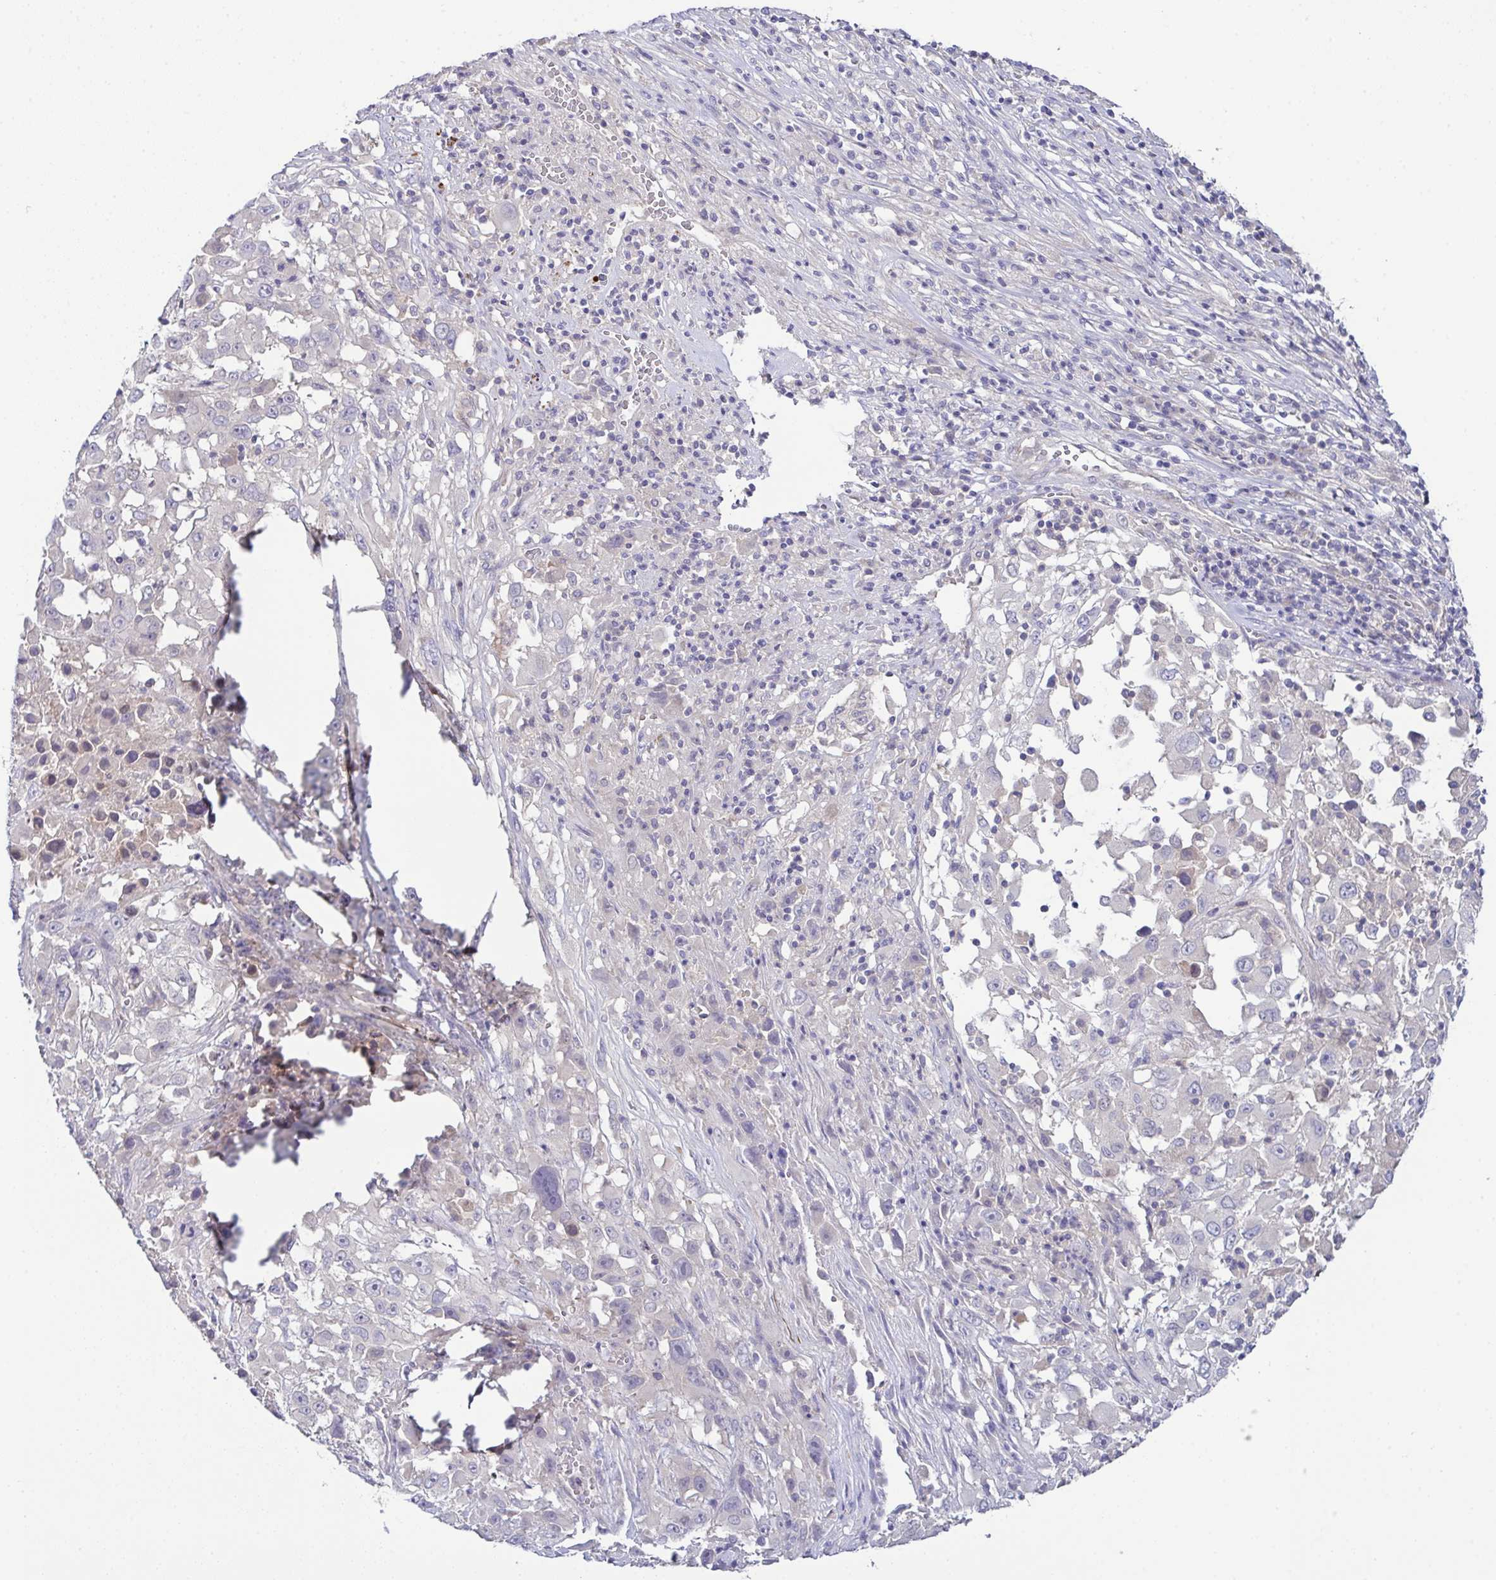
{"staining": {"intensity": "negative", "quantity": "none", "location": "none"}, "tissue": "melanoma", "cell_type": "Tumor cells", "image_type": "cancer", "snomed": [{"axis": "morphology", "description": "Malignant melanoma, Metastatic site"}, {"axis": "topography", "description": "Soft tissue"}], "caption": "This is an immunohistochemistry image of melanoma. There is no positivity in tumor cells.", "gene": "CFAP97D1", "patient": {"sex": "male", "age": 50}}